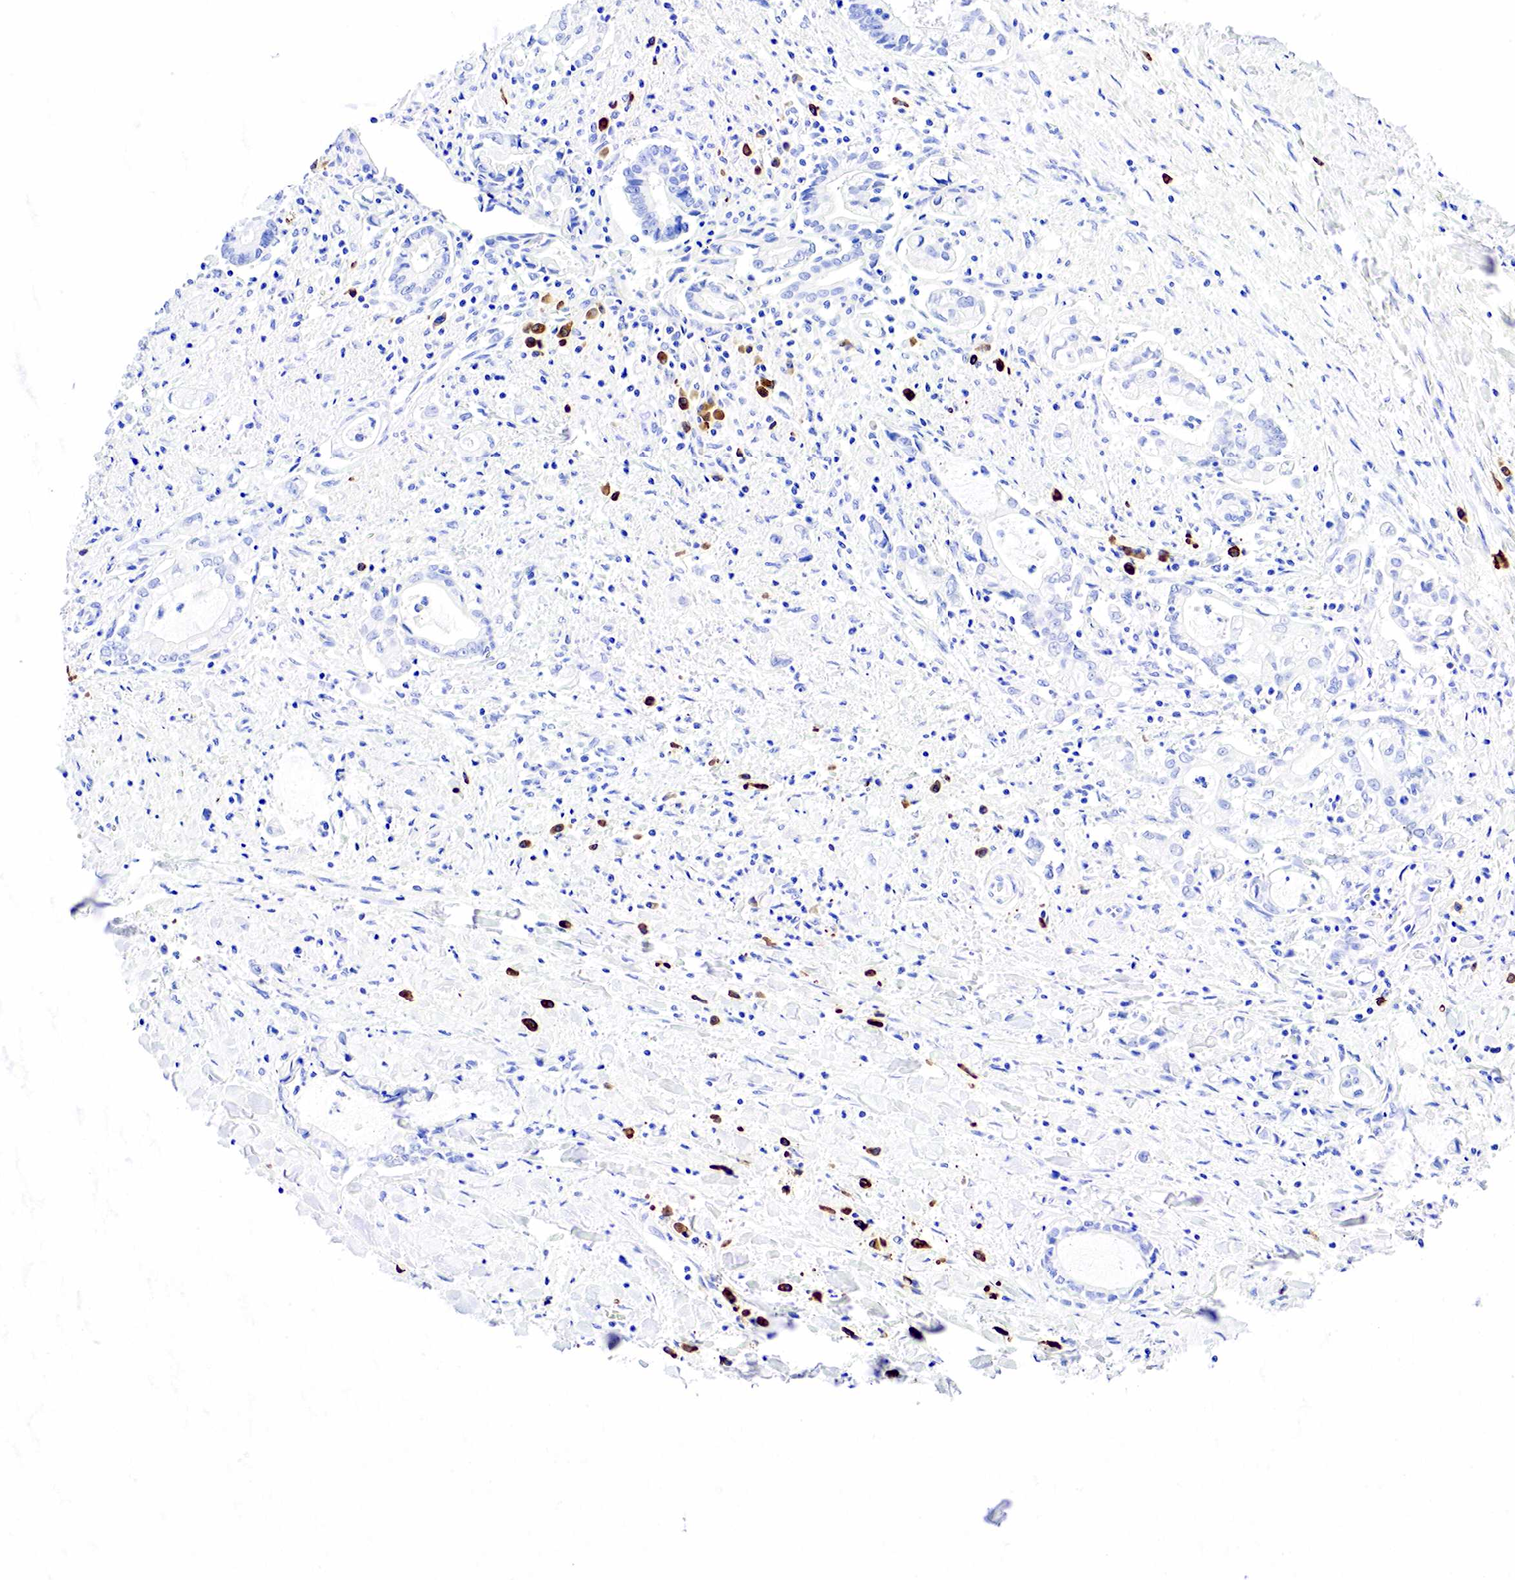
{"staining": {"intensity": "negative", "quantity": "none", "location": "none"}, "tissue": "liver cancer", "cell_type": "Tumor cells", "image_type": "cancer", "snomed": [{"axis": "morphology", "description": "Cholangiocarcinoma"}, {"axis": "topography", "description": "Liver"}], "caption": "The photomicrograph reveals no significant expression in tumor cells of liver cholangiocarcinoma.", "gene": "CD79A", "patient": {"sex": "male", "age": 57}}